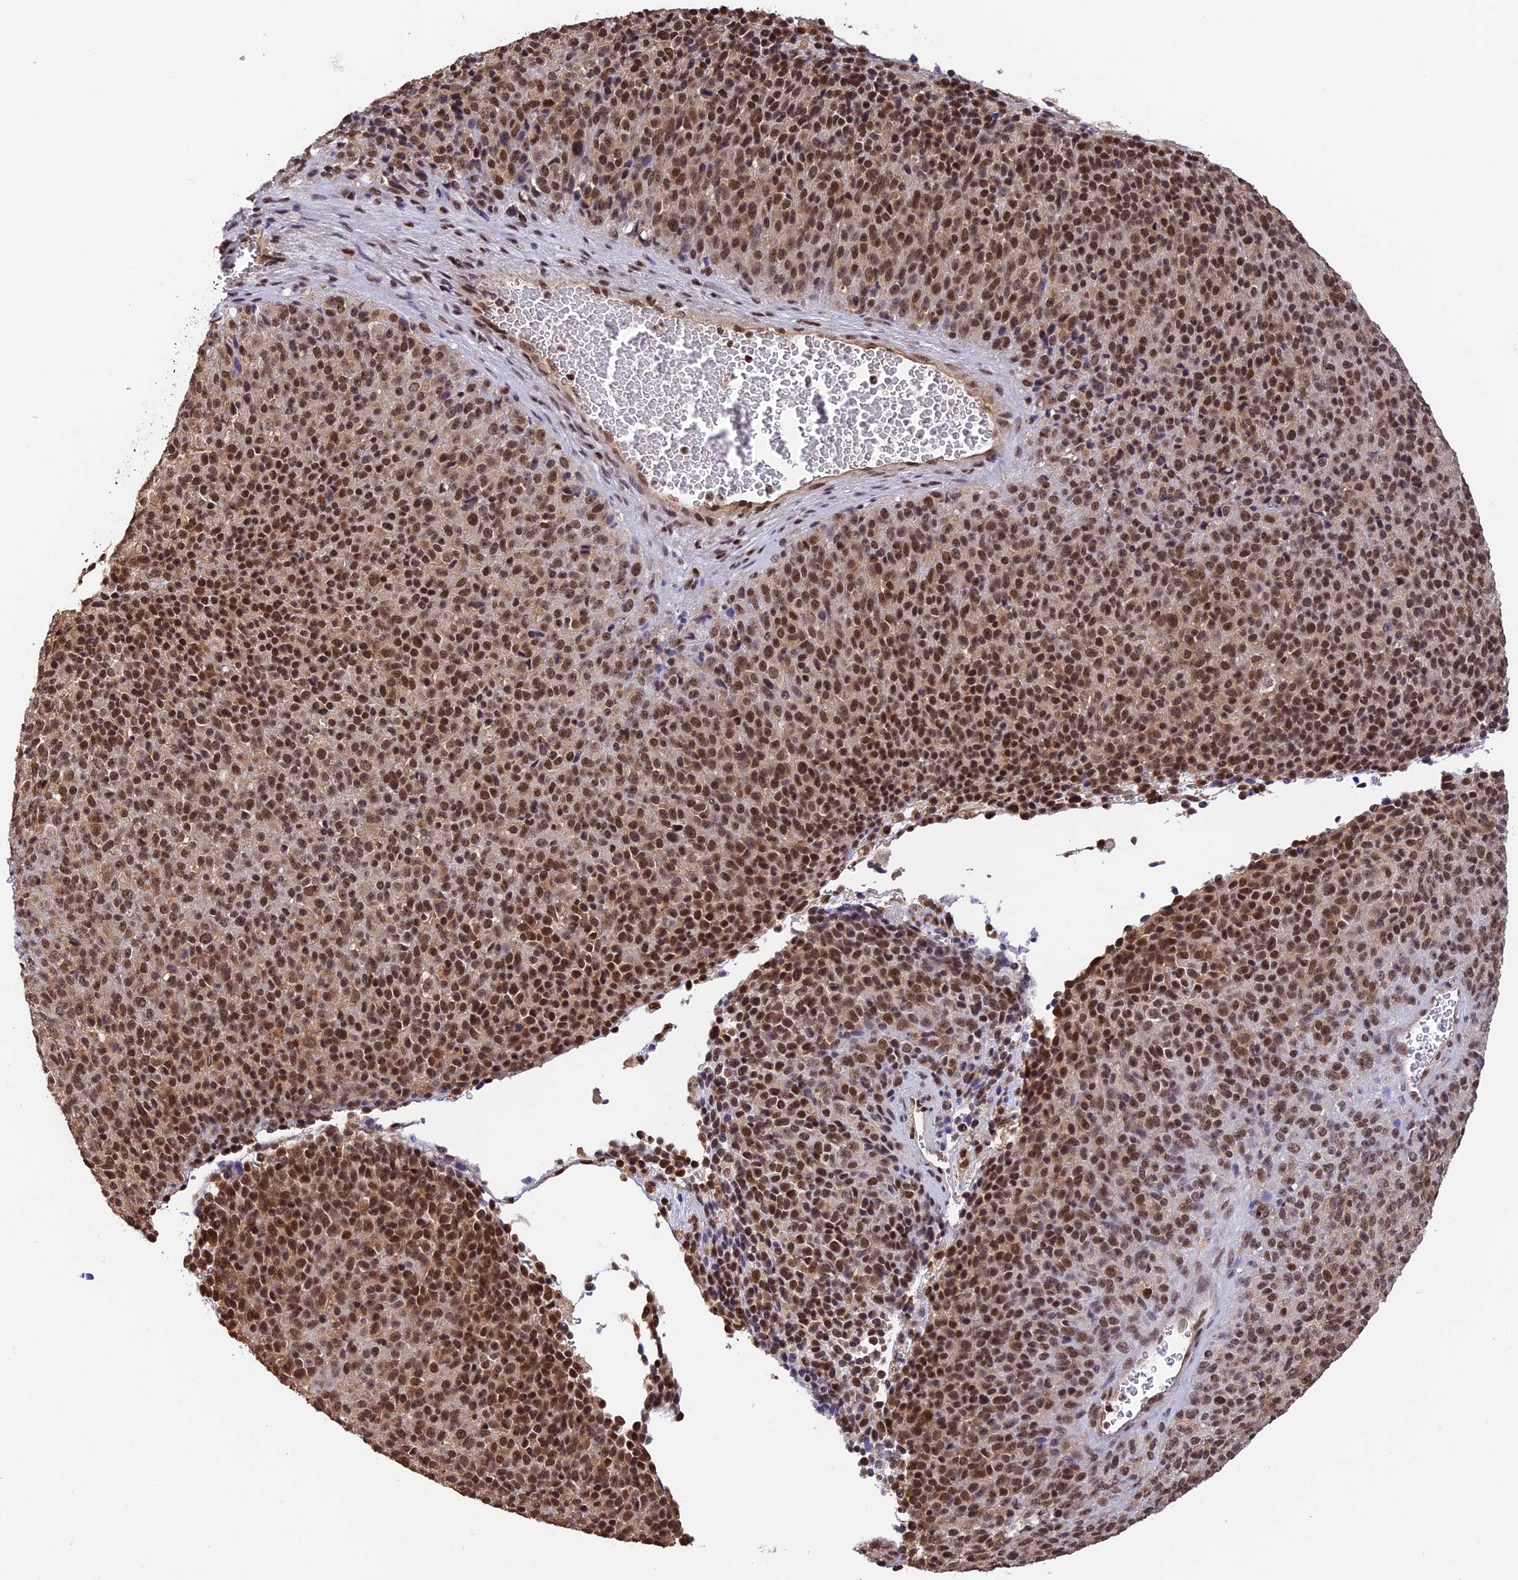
{"staining": {"intensity": "moderate", "quantity": ">75%", "location": "cytoplasmic/membranous,nuclear"}, "tissue": "melanoma", "cell_type": "Tumor cells", "image_type": "cancer", "snomed": [{"axis": "morphology", "description": "Malignant melanoma, Metastatic site"}, {"axis": "topography", "description": "Brain"}], "caption": "This photomicrograph reveals immunohistochemistry staining of human melanoma, with medium moderate cytoplasmic/membranous and nuclear positivity in about >75% of tumor cells.", "gene": "THAP11", "patient": {"sex": "female", "age": 56}}